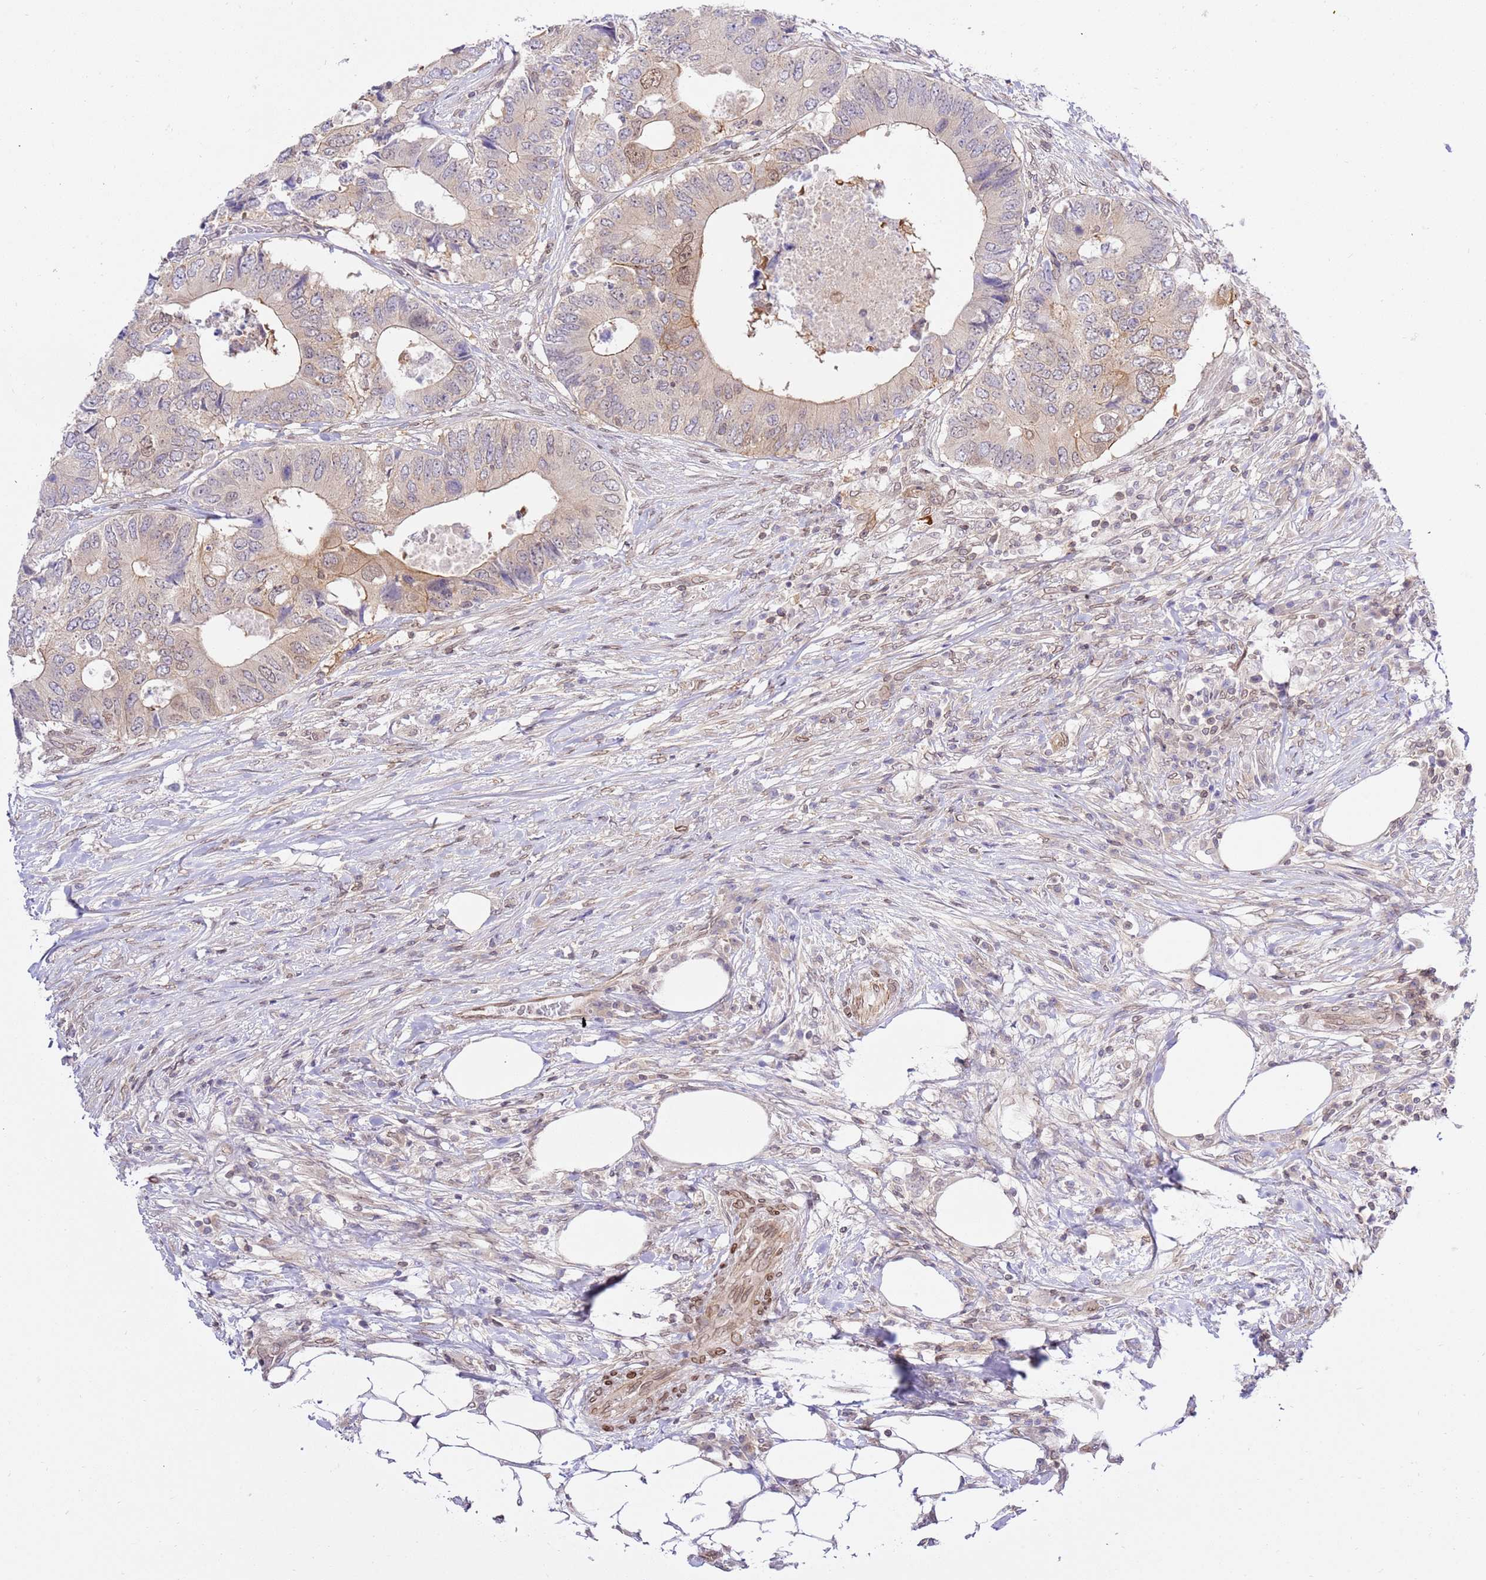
{"staining": {"intensity": "weak", "quantity": "<25%", "location": "cytoplasmic/membranous"}, "tissue": "colorectal cancer", "cell_type": "Tumor cells", "image_type": "cancer", "snomed": [{"axis": "morphology", "description": "Adenocarcinoma, NOS"}, {"axis": "topography", "description": "Colon"}], "caption": "A high-resolution image shows immunohistochemistry (IHC) staining of adenocarcinoma (colorectal), which shows no significant expression in tumor cells.", "gene": "TRIM37", "patient": {"sex": "male", "age": 71}}